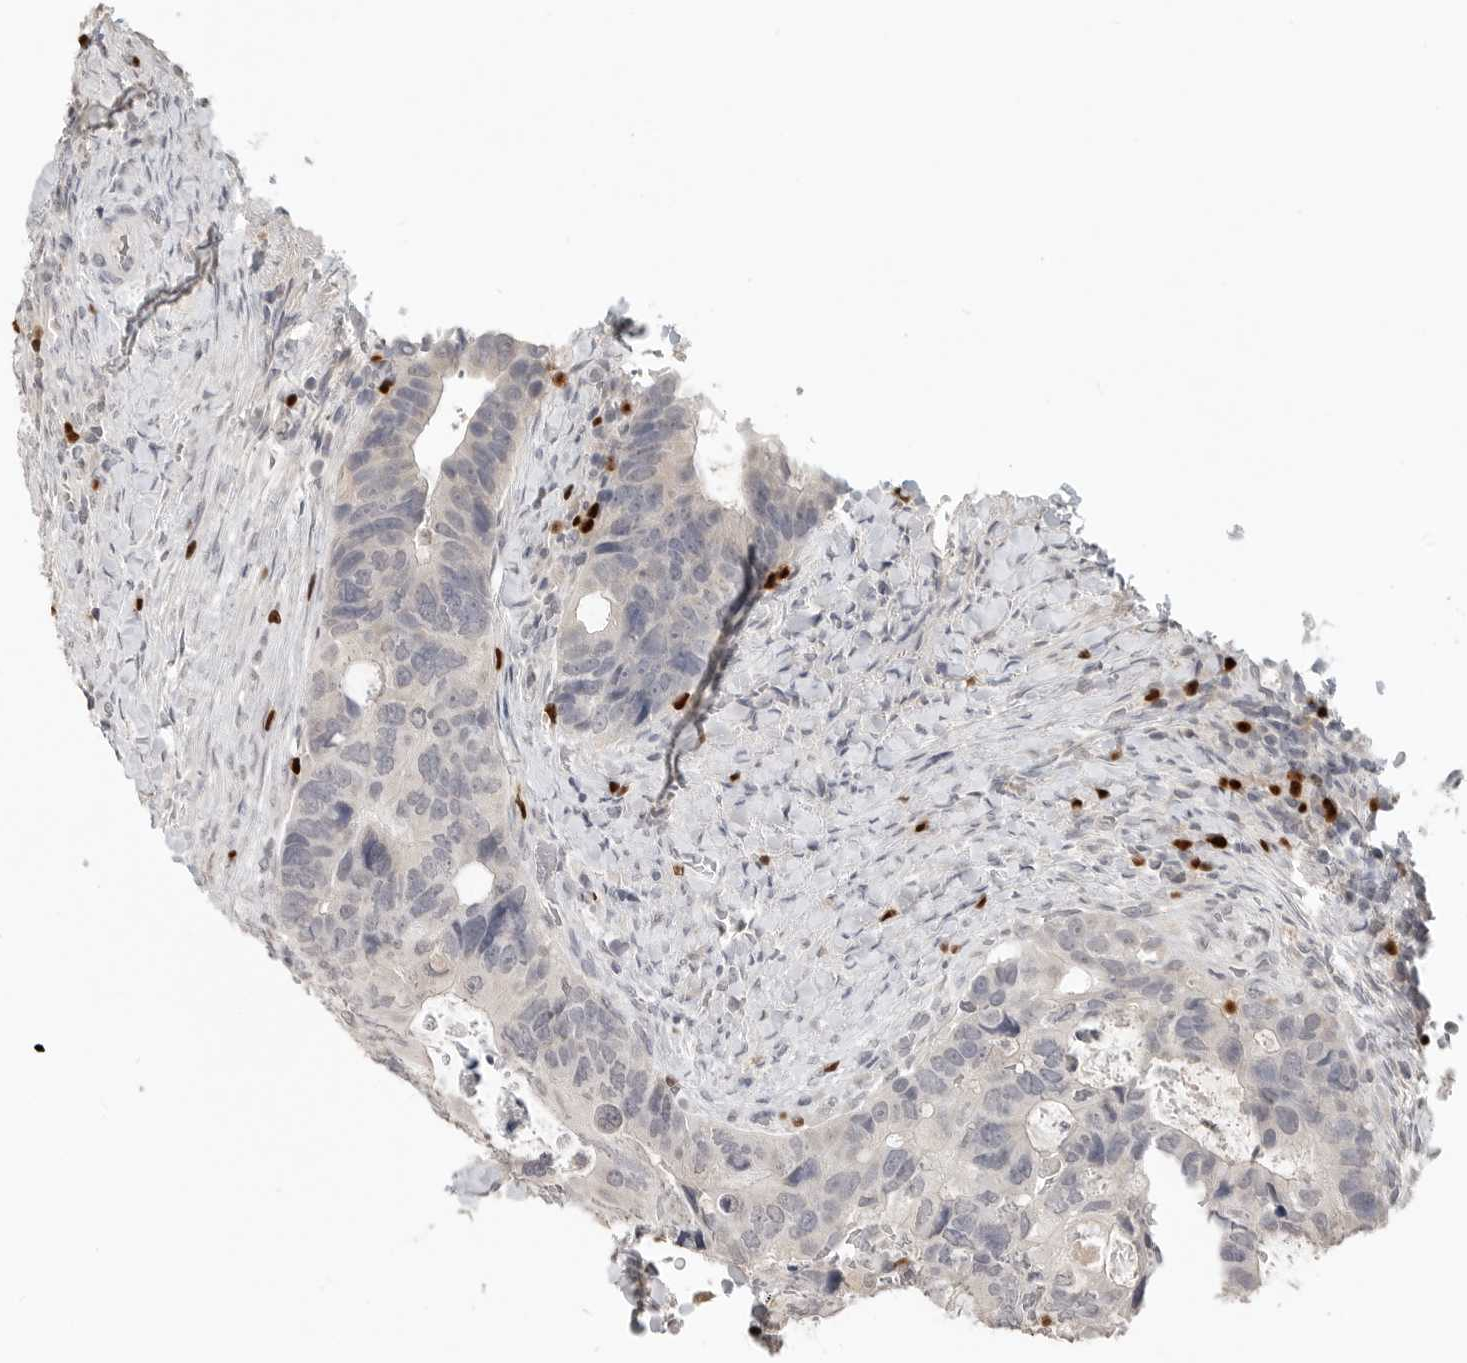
{"staining": {"intensity": "negative", "quantity": "none", "location": "none"}, "tissue": "colorectal cancer", "cell_type": "Tumor cells", "image_type": "cancer", "snomed": [{"axis": "morphology", "description": "Adenocarcinoma, NOS"}, {"axis": "topography", "description": "Rectum"}], "caption": "Colorectal cancer (adenocarcinoma) was stained to show a protein in brown. There is no significant positivity in tumor cells.", "gene": "FOXP3", "patient": {"sex": "male", "age": 59}}